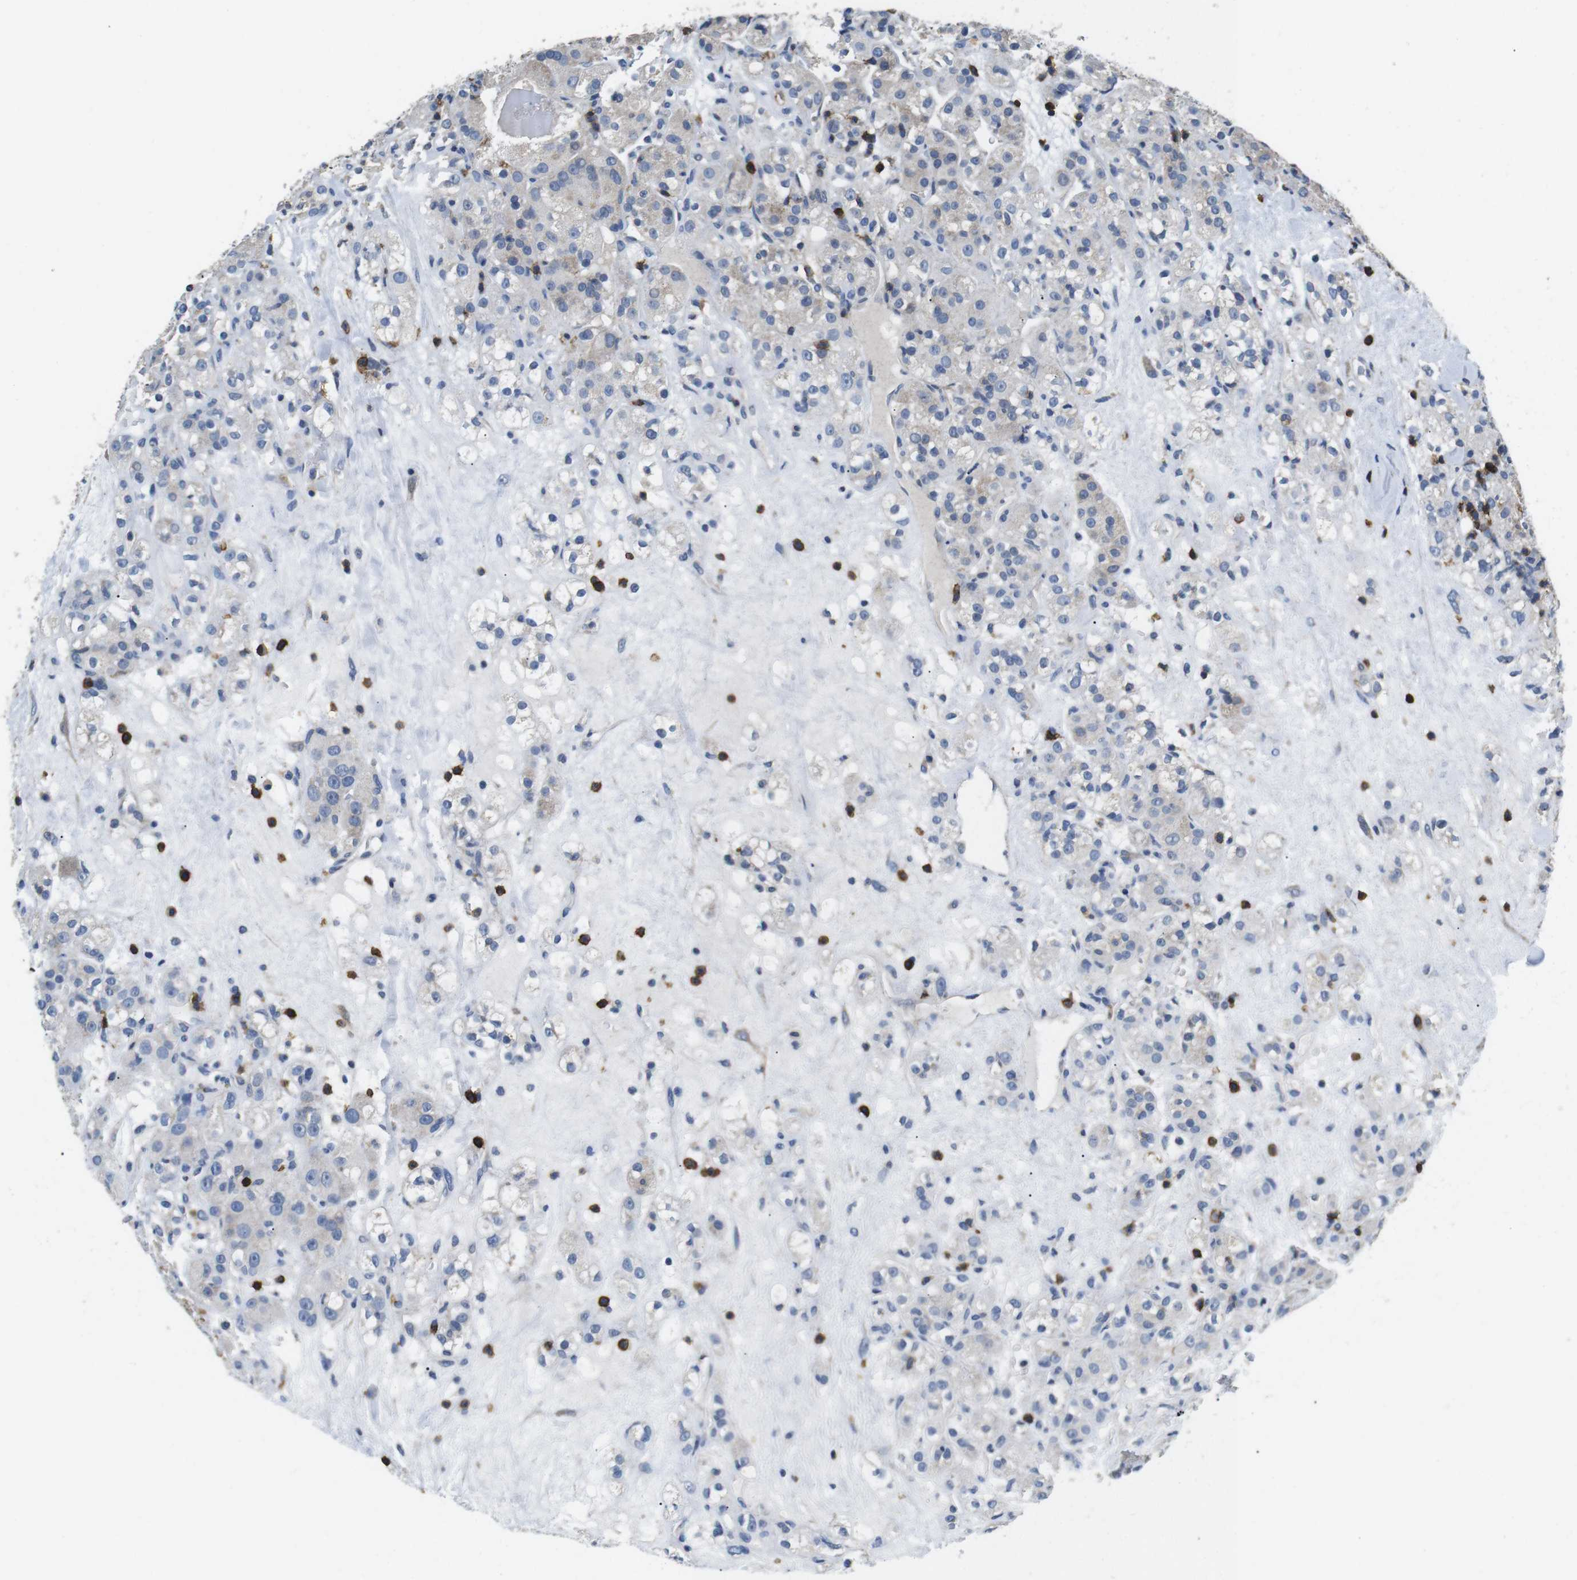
{"staining": {"intensity": "weak", "quantity": "<25%", "location": "cytoplasmic/membranous"}, "tissue": "renal cancer", "cell_type": "Tumor cells", "image_type": "cancer", "snomed": [{"axis": "morphology", "description": "Normal tissue, NOS"}, {"axis": "morphology", "description": "Adenocarcinoma, NOS"}, {"axis": "topography", "description": "Kidney"}], "caption": "Immunohistochemistry (IHC) of human renal adenocarcinoma demonstrates no expression in tumor cells.", "gene": "CD6", "patient": {"sex": "male", "age": 61}}